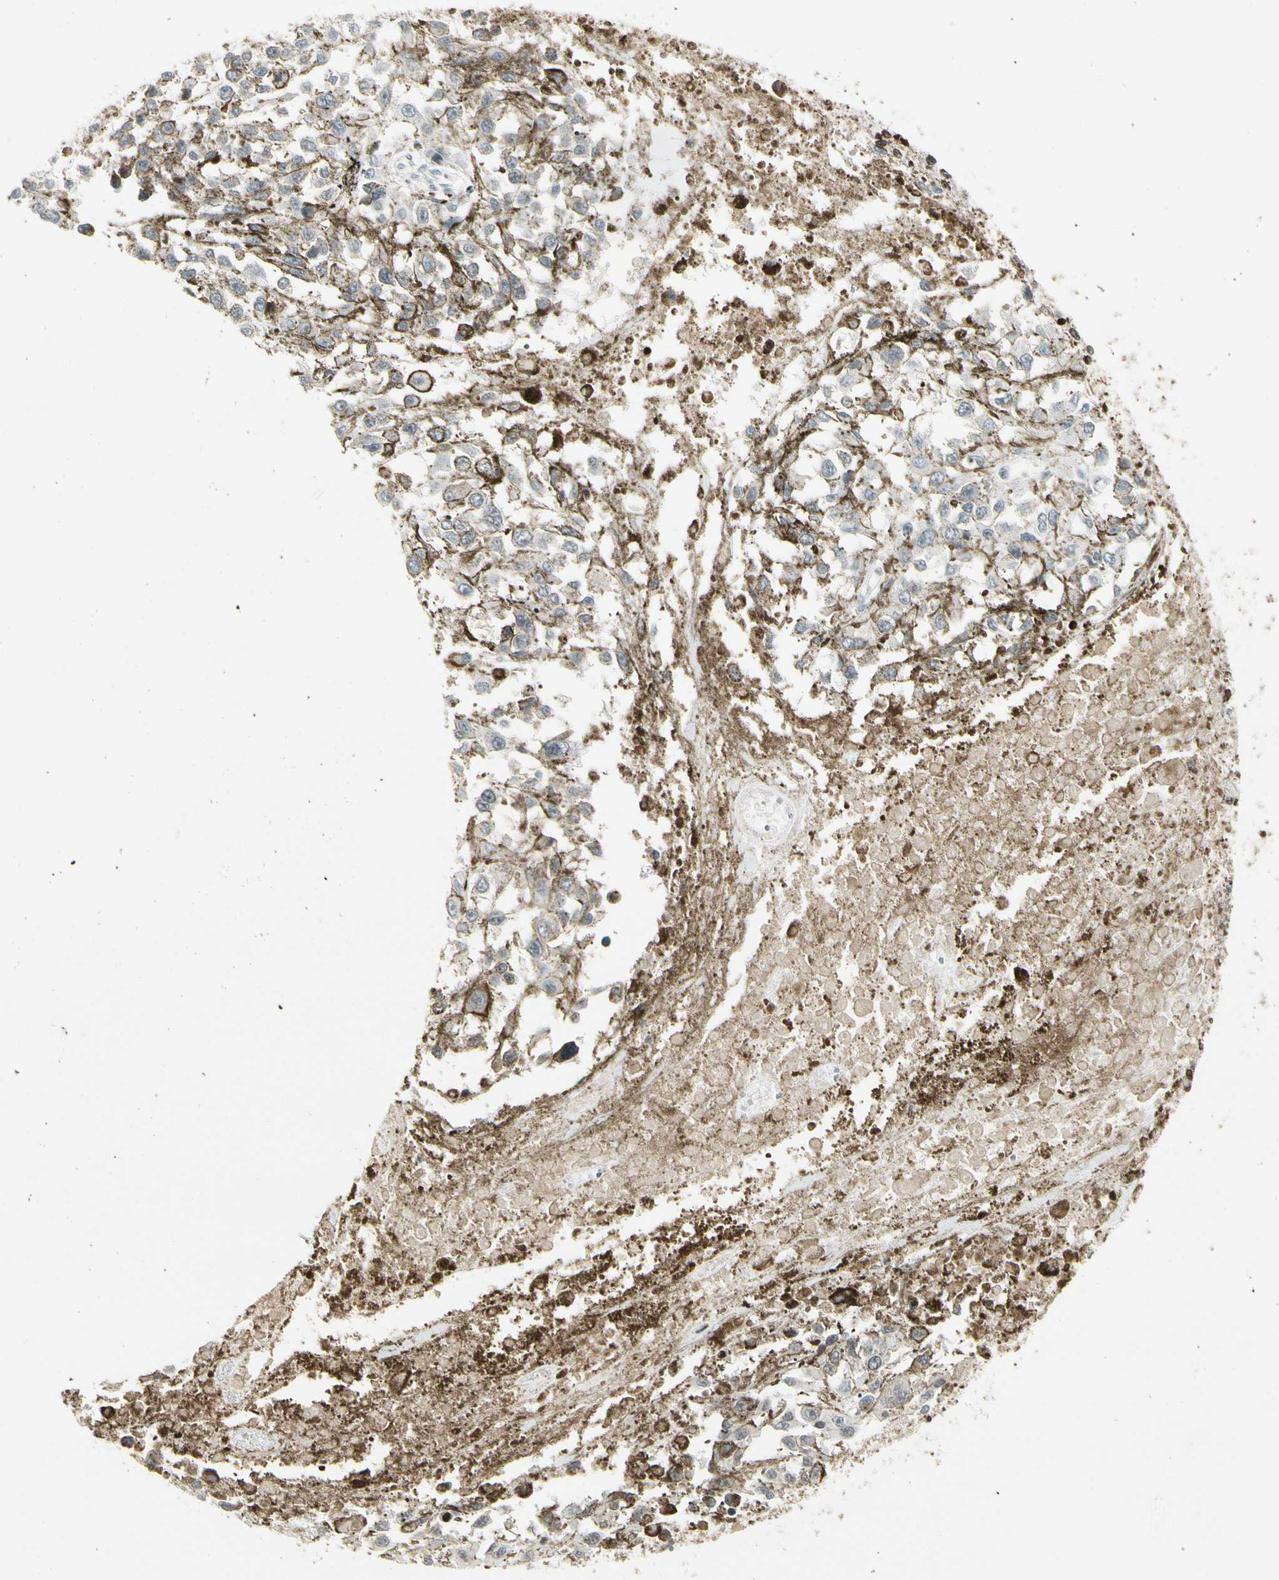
{"staining": {"intensity": "negative", "quantity": "none", "location": "none"}, "tissue": "melanoma", "cell_type": "Tumor cells", "image_type": "cancer", "snomed": [{"axis": "morphology", "description": "Malignant melanoma, Metastatic site"}, {"axis": "topography", "description": "Lymph node"}], "caption": "Tumor cells show no significant protein positivity in malignant melanoma (metastatic site).", "gene": "RORA", "patient": {"sex": "male", "age": 59}}